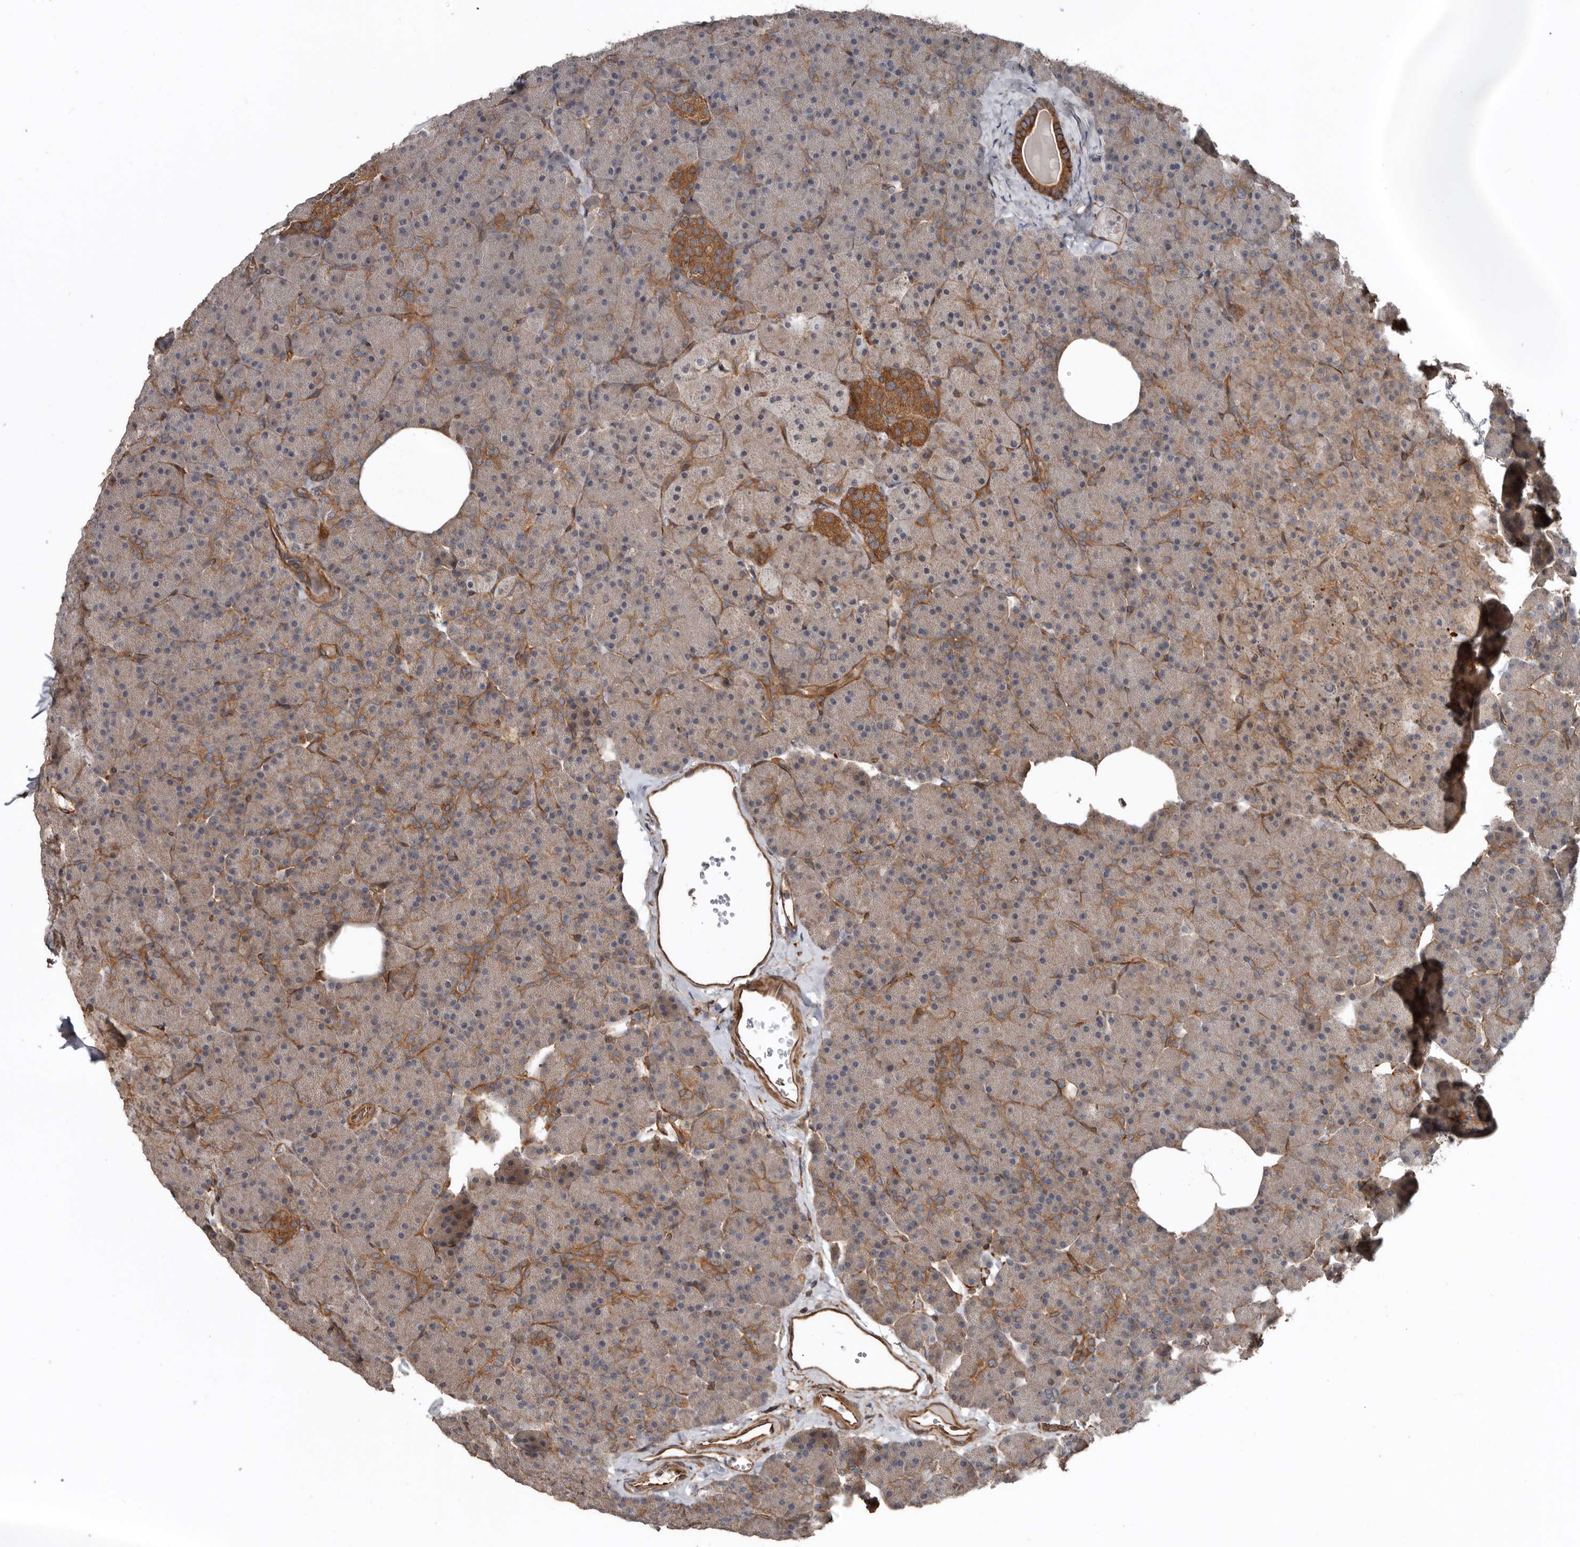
{"staining": {"intensity": "moderate", "quantity": "25%-75%", "location": "cytoplasmic/membranous"}, "tissue": "pancreas", "cell_type": "Exocrine glandular cells", "image_type": "normal", "snomed": [{"axis": "morphology", "description": "Normal tissue, NOS"}, {"axis": "morphology", "description": "Carcinoid, malignant, NOS"}, {"axis": "topography", "description": "Pancreas"}], "caption": "This micrograph shows IHC staining of unremarkable human pancreas, with medium moderate cytoplasmic/membranous staining in approximately 25%-75% of exocrine glandular cells.", "gene": "EXOC3L1", "patient": {"sex": "female", "age": 35}}